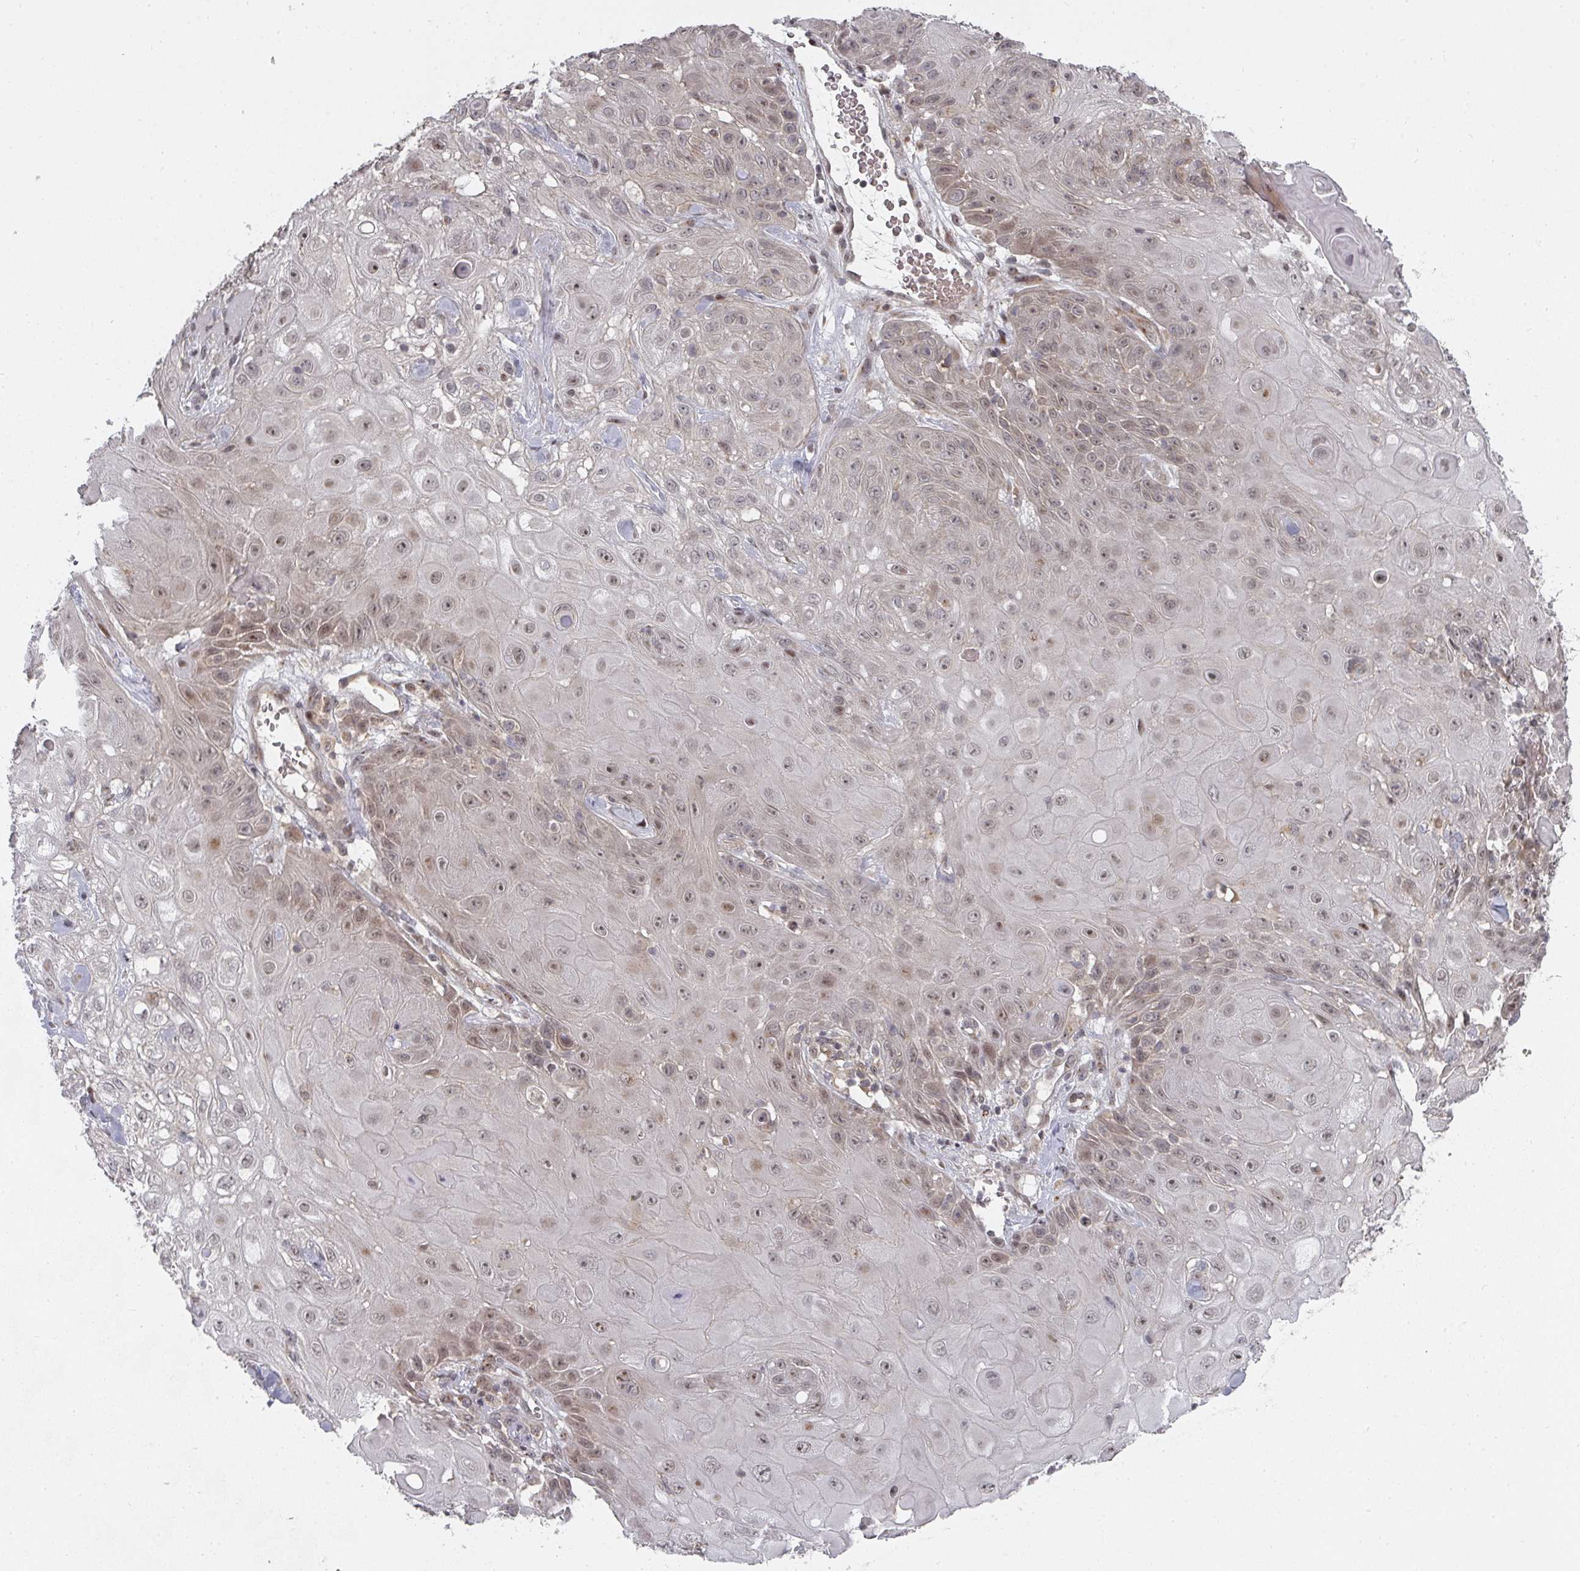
{"staining": {"intensity": "moderate", "quantity": "25%-75%", "location": "nuclear"}, "tissue": "skin cancer", "cell_type": "Tumor cells", "image_type": "cancer", "snomed": [{"axis": "morphology", "description": "Normal tissue, NOS"}, {"axis": "morphology", "description": "Squamous cell carcinoma, NOS"}, {"axis": "topography", "description": "Skin"}, {"axis": "topography", "description": "Cartilage tissue"}], "caption": "This image displays IHC staining of squamous cell carcinoma (skin), with medium moderate nuclear expression in approximately 25%-75% of tumor cells.", "gene": "KIF1C", "patient": {"sex": "female", "age": 79}}